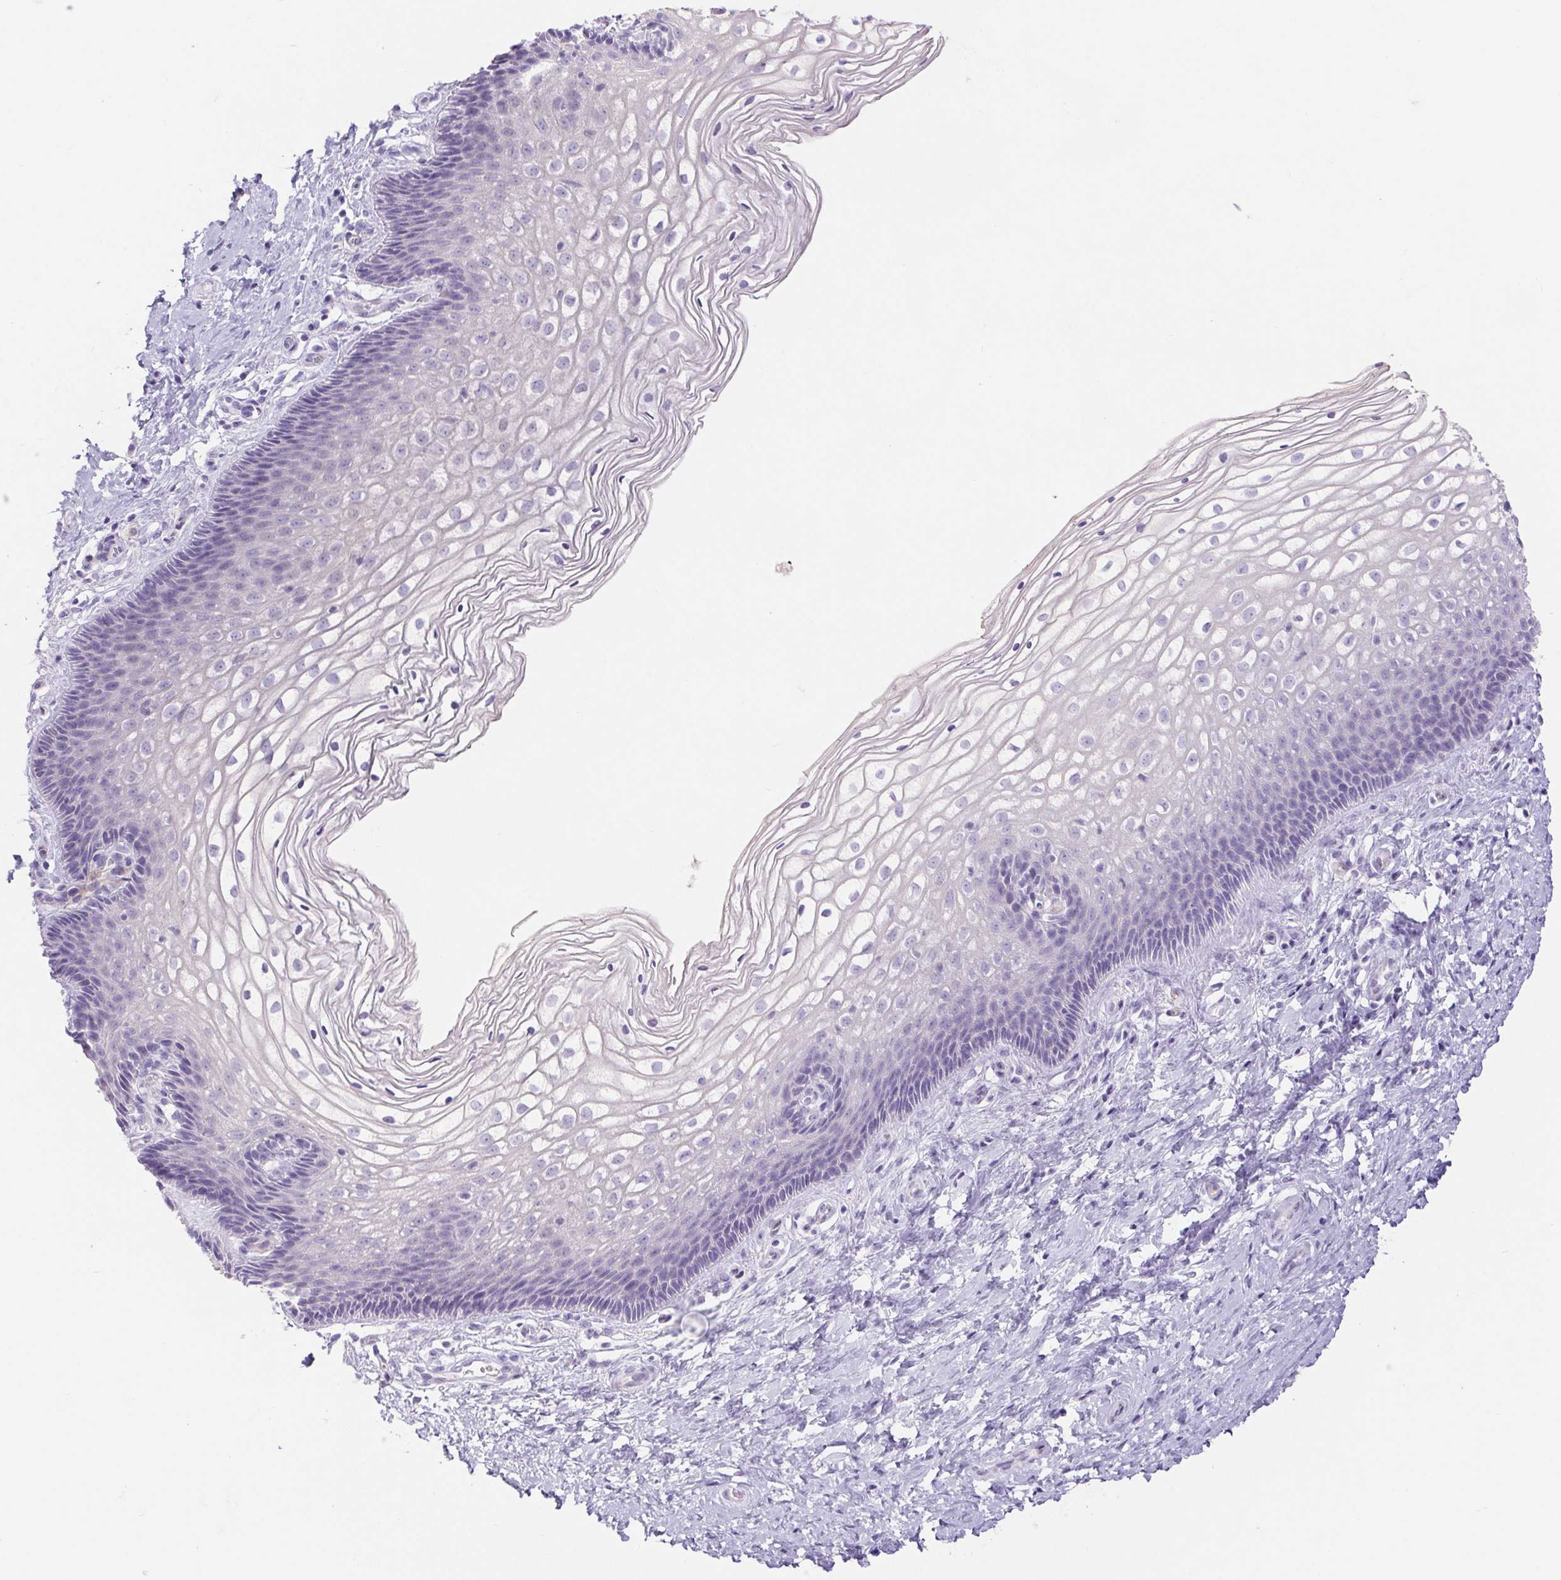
{"staining": {"intensity": "negative", "quantity": "none", "location": "none"}, "tissue": "cervix", "cell_type": "Glandular cells", "image_type": "normal", "snomed": [{"axis": "morphology", "description": "Normal tissue, NOS"}, {"axis": "topography", "description": "Cervix"}], "caption": "IHC micrograph of normal cervix stained for a protein (brown), which displays no staining in glandular cells.", "gene": "ERP27", "patient": {"sex": "female", "age": 34}}